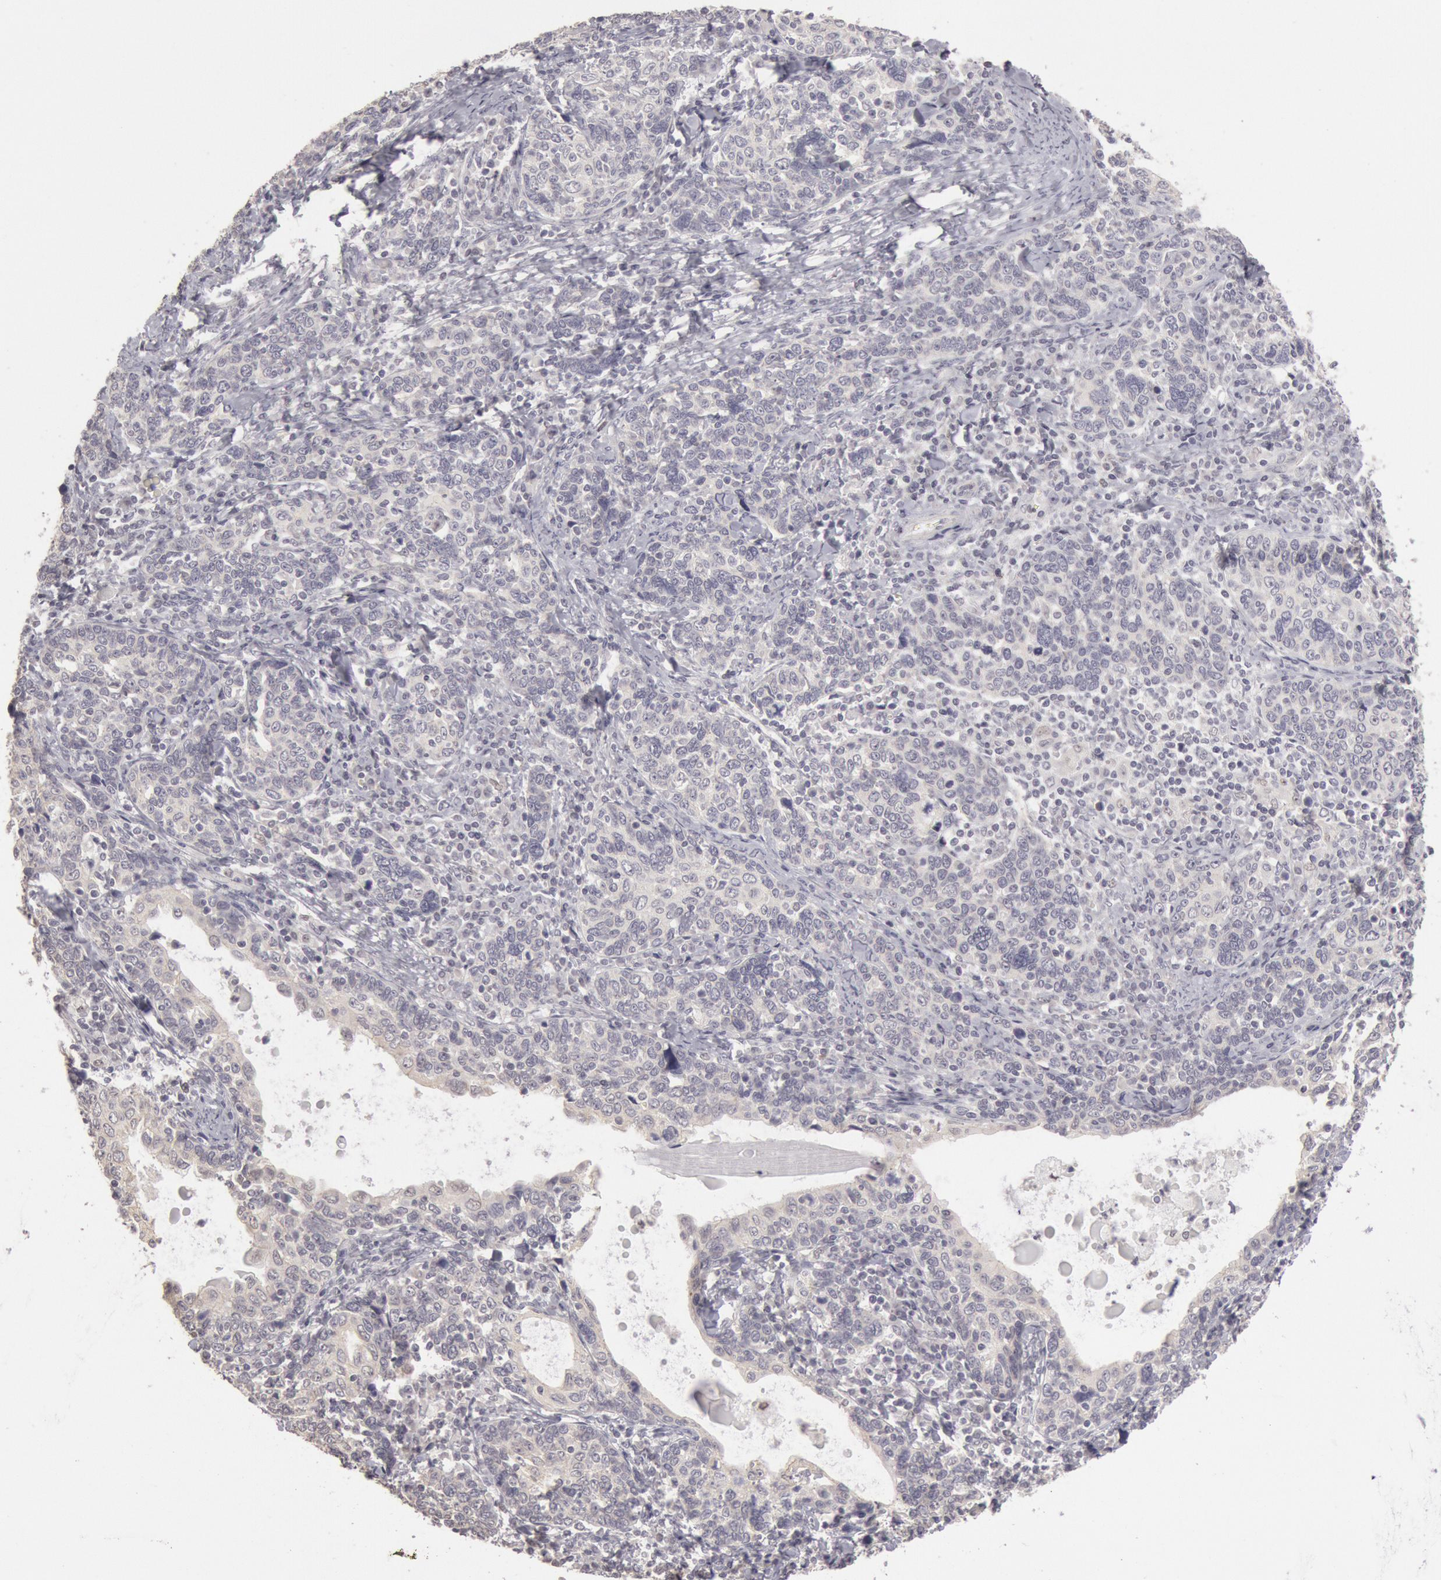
{"staining": {"intensity": "negative", "quantity": "none", "location": "none"}, "tissue": "cervical cancer", "cell_type": "Tumor cells", "image_type": "cancer", "snomed": [{"axis": "morphology", "description": "Squamous cell carcinoma, NOS"}, {"axis": "topography", "description": "Cervix"}], "caption": "Tumor cells show no significant protein expression in cervical cancer (squamous cell carcinoma).", "gene": "RIMBP3C", "patient": {"sex": "female", "age": 41}}